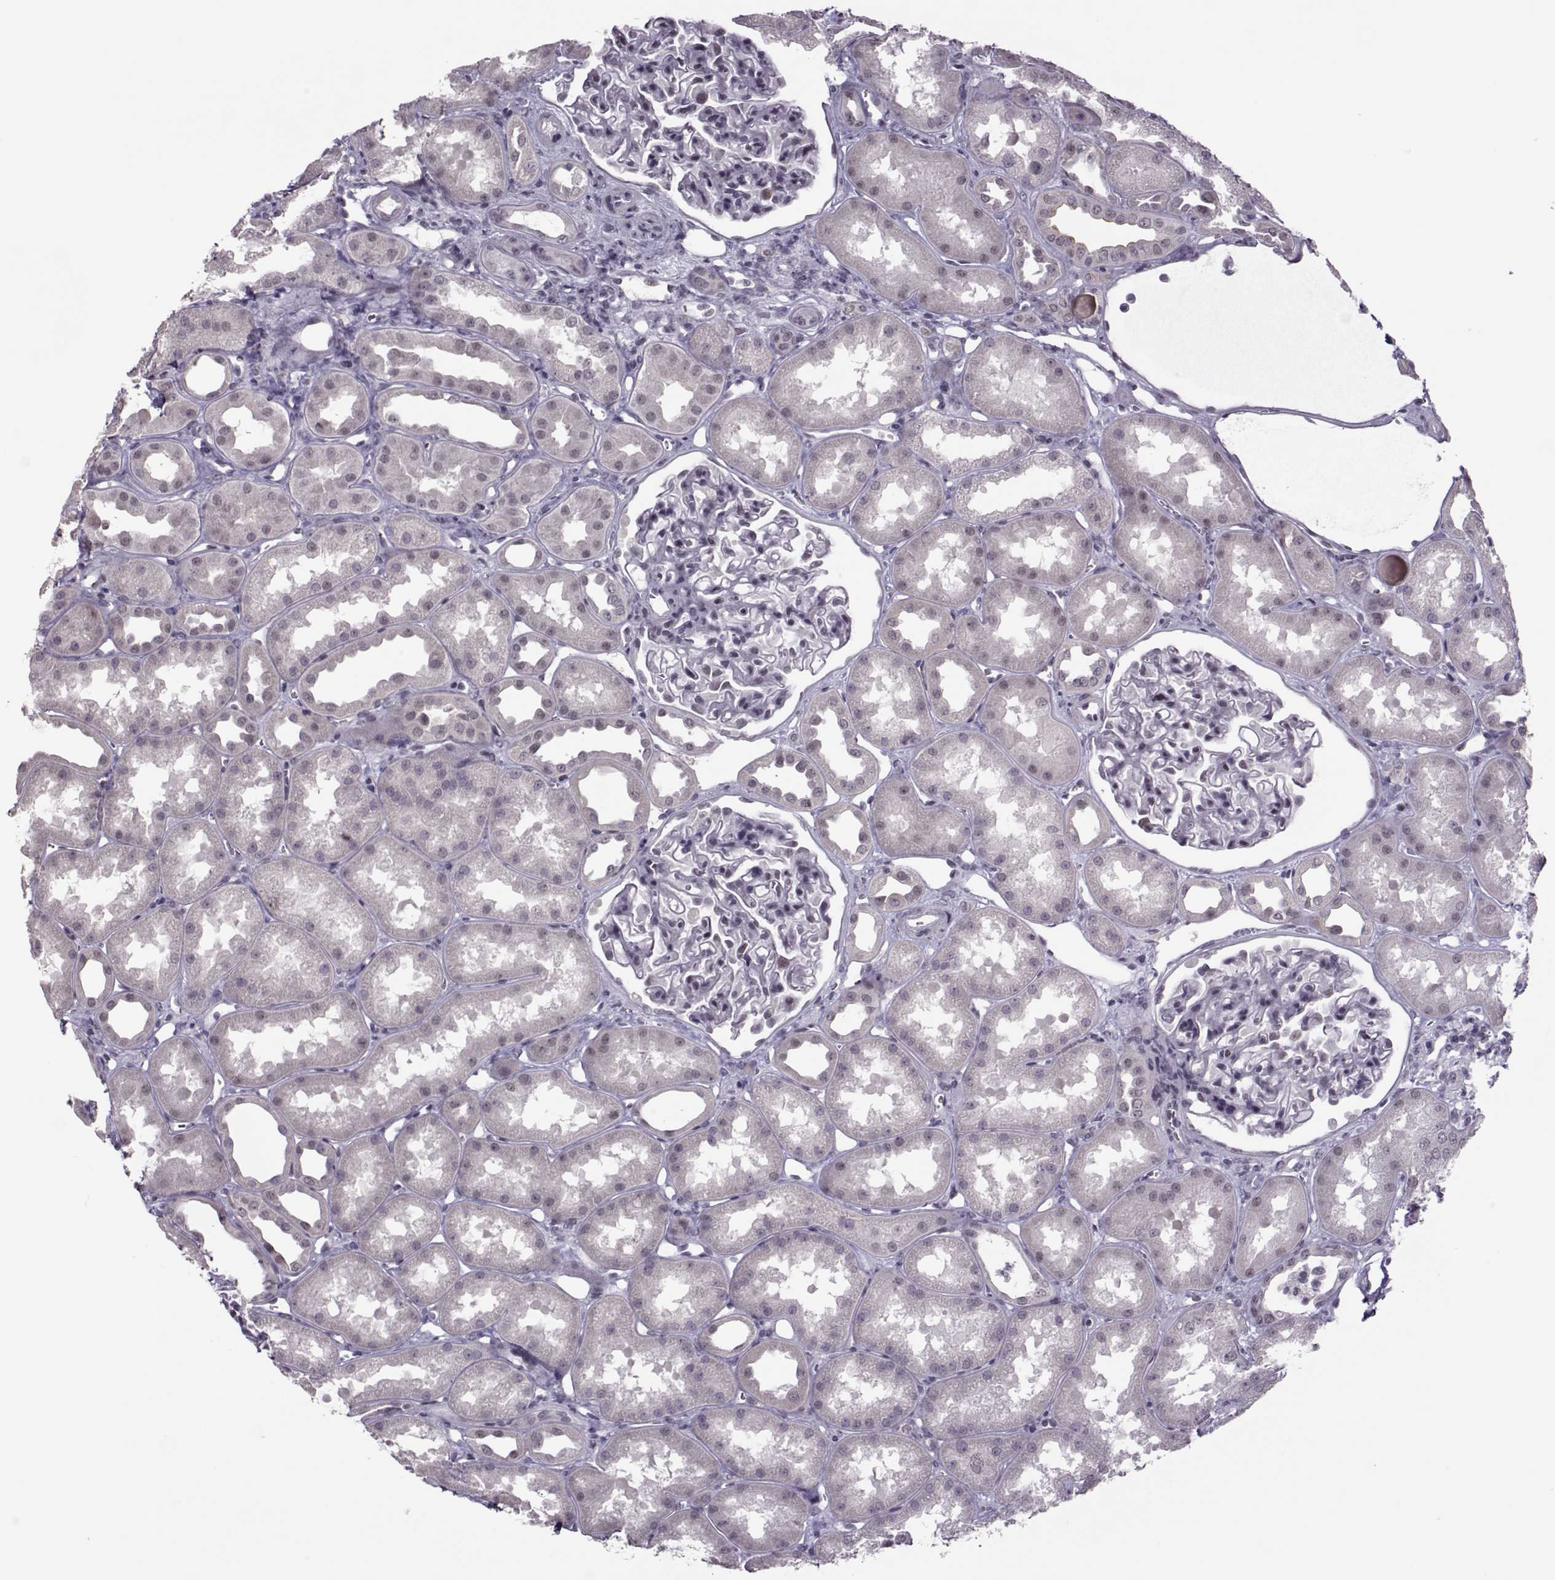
{"staining": {"intensity": "negative", "quantity": "none", "location": "none"}, "tissue": "kidney", "cell_type": "Cells in glomeruli", "image_type": "normal", "snomed": [{"axis": "morphology", "description": "Normal tissue, NOS"}, {"axis": "topography", "description": "Kidney"}], "caption": "Immunohistochemistry of benign human kidney reveals no expression in cells in glomeruli.", "gene": "LIN28A", "patient": {"sex": "male", "age": 61}}